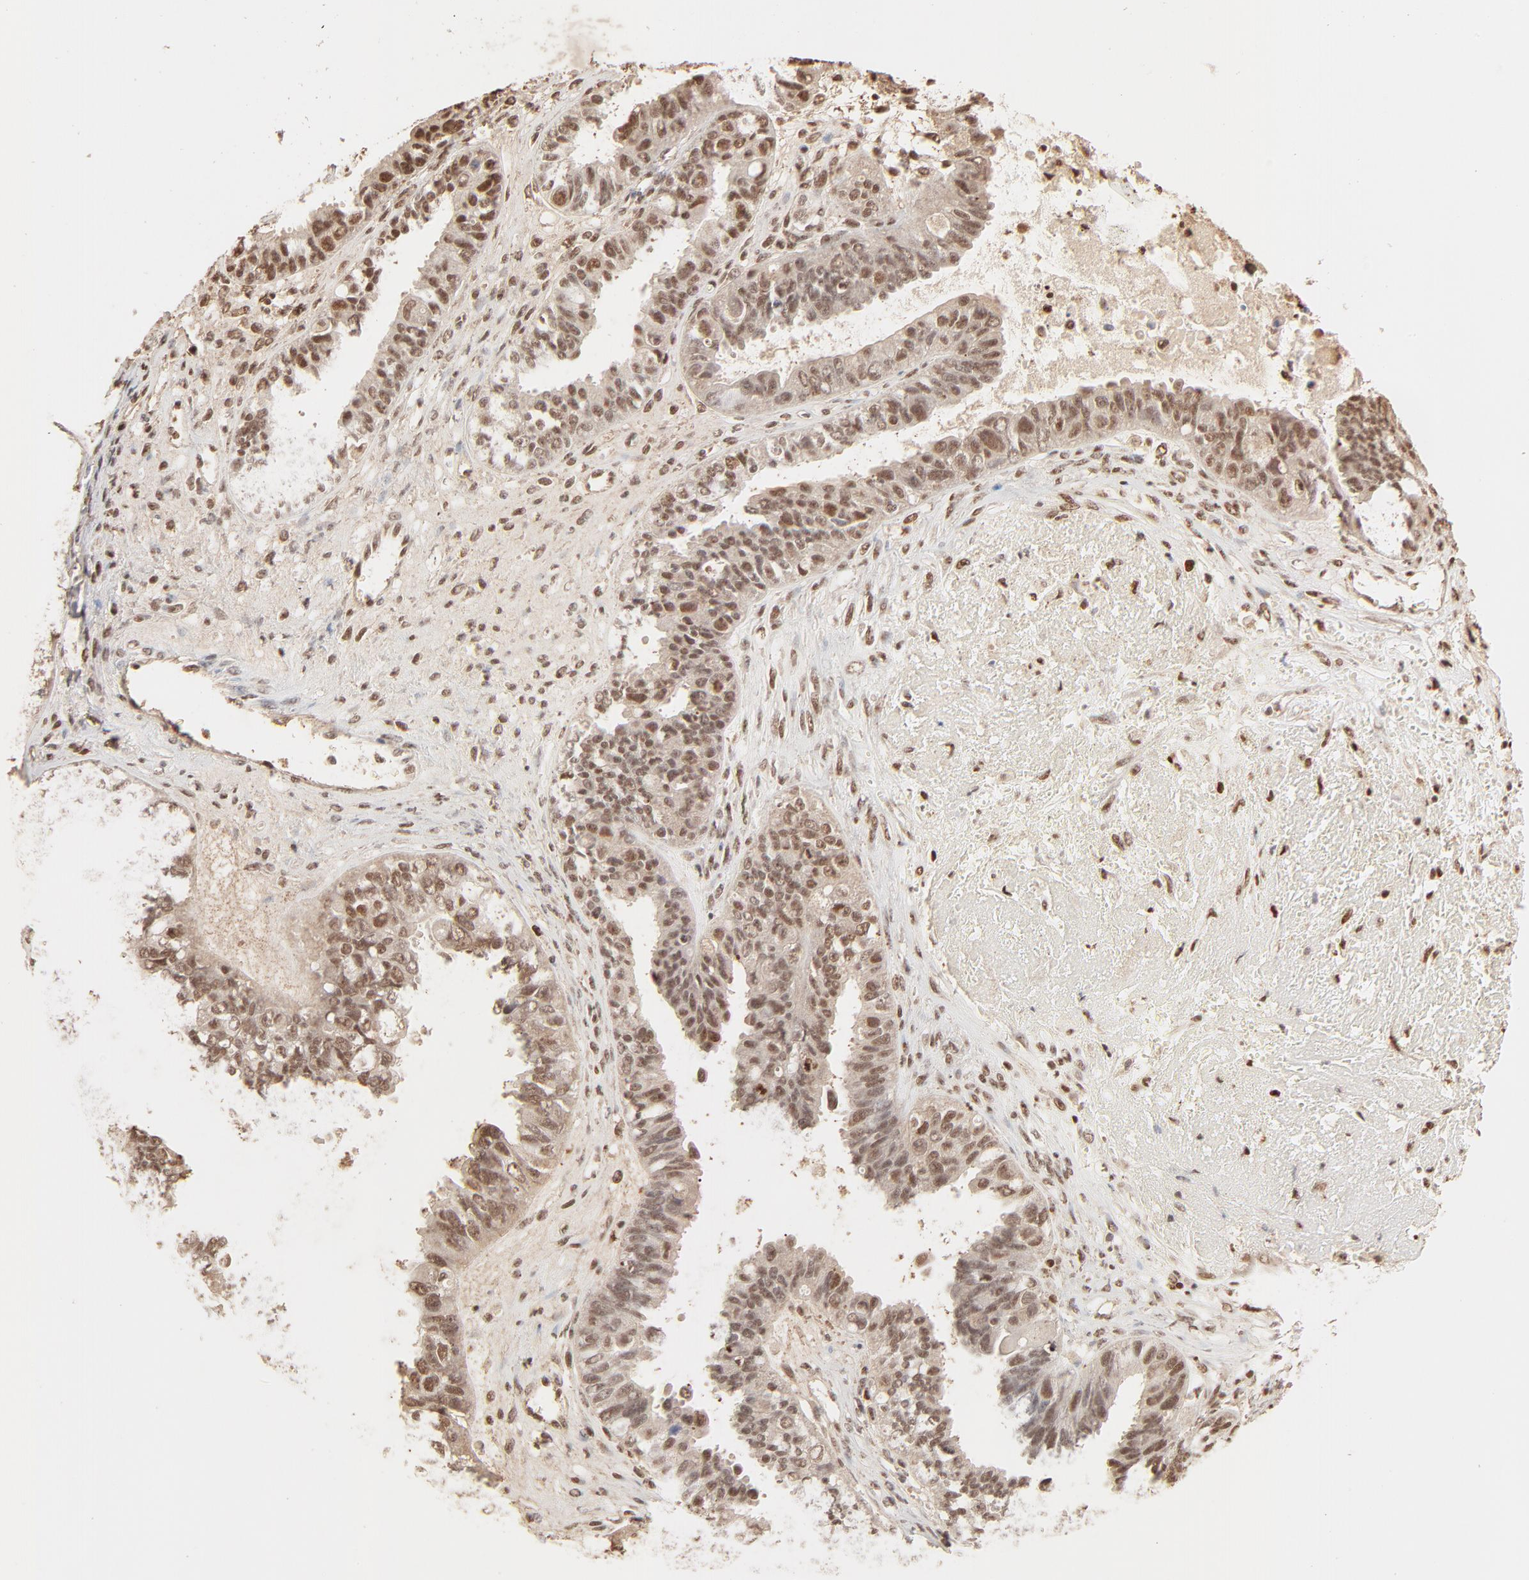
{"staining": {"intensity": "strong", "quantity": ">75%", "location": "cytoplasmic/membranous,nuclear"}, "tissue": "ovarian cancer", "cell_type": "Tumor cells", "image_type": "cancer", "snomed": [{"axis": "morphology", "description": "Carcinoma, endometroid"}, {"axis": "topography", "description": "Ovary"}], "caption": "Protein staining demonstrates strong cytoplasmic/membranous and nuclear staining in about >75% of tumor cells in ovarian endometroid carcinoma.", "gene": "FAM50A", "patient": {"sex": "female", "age": 85}}